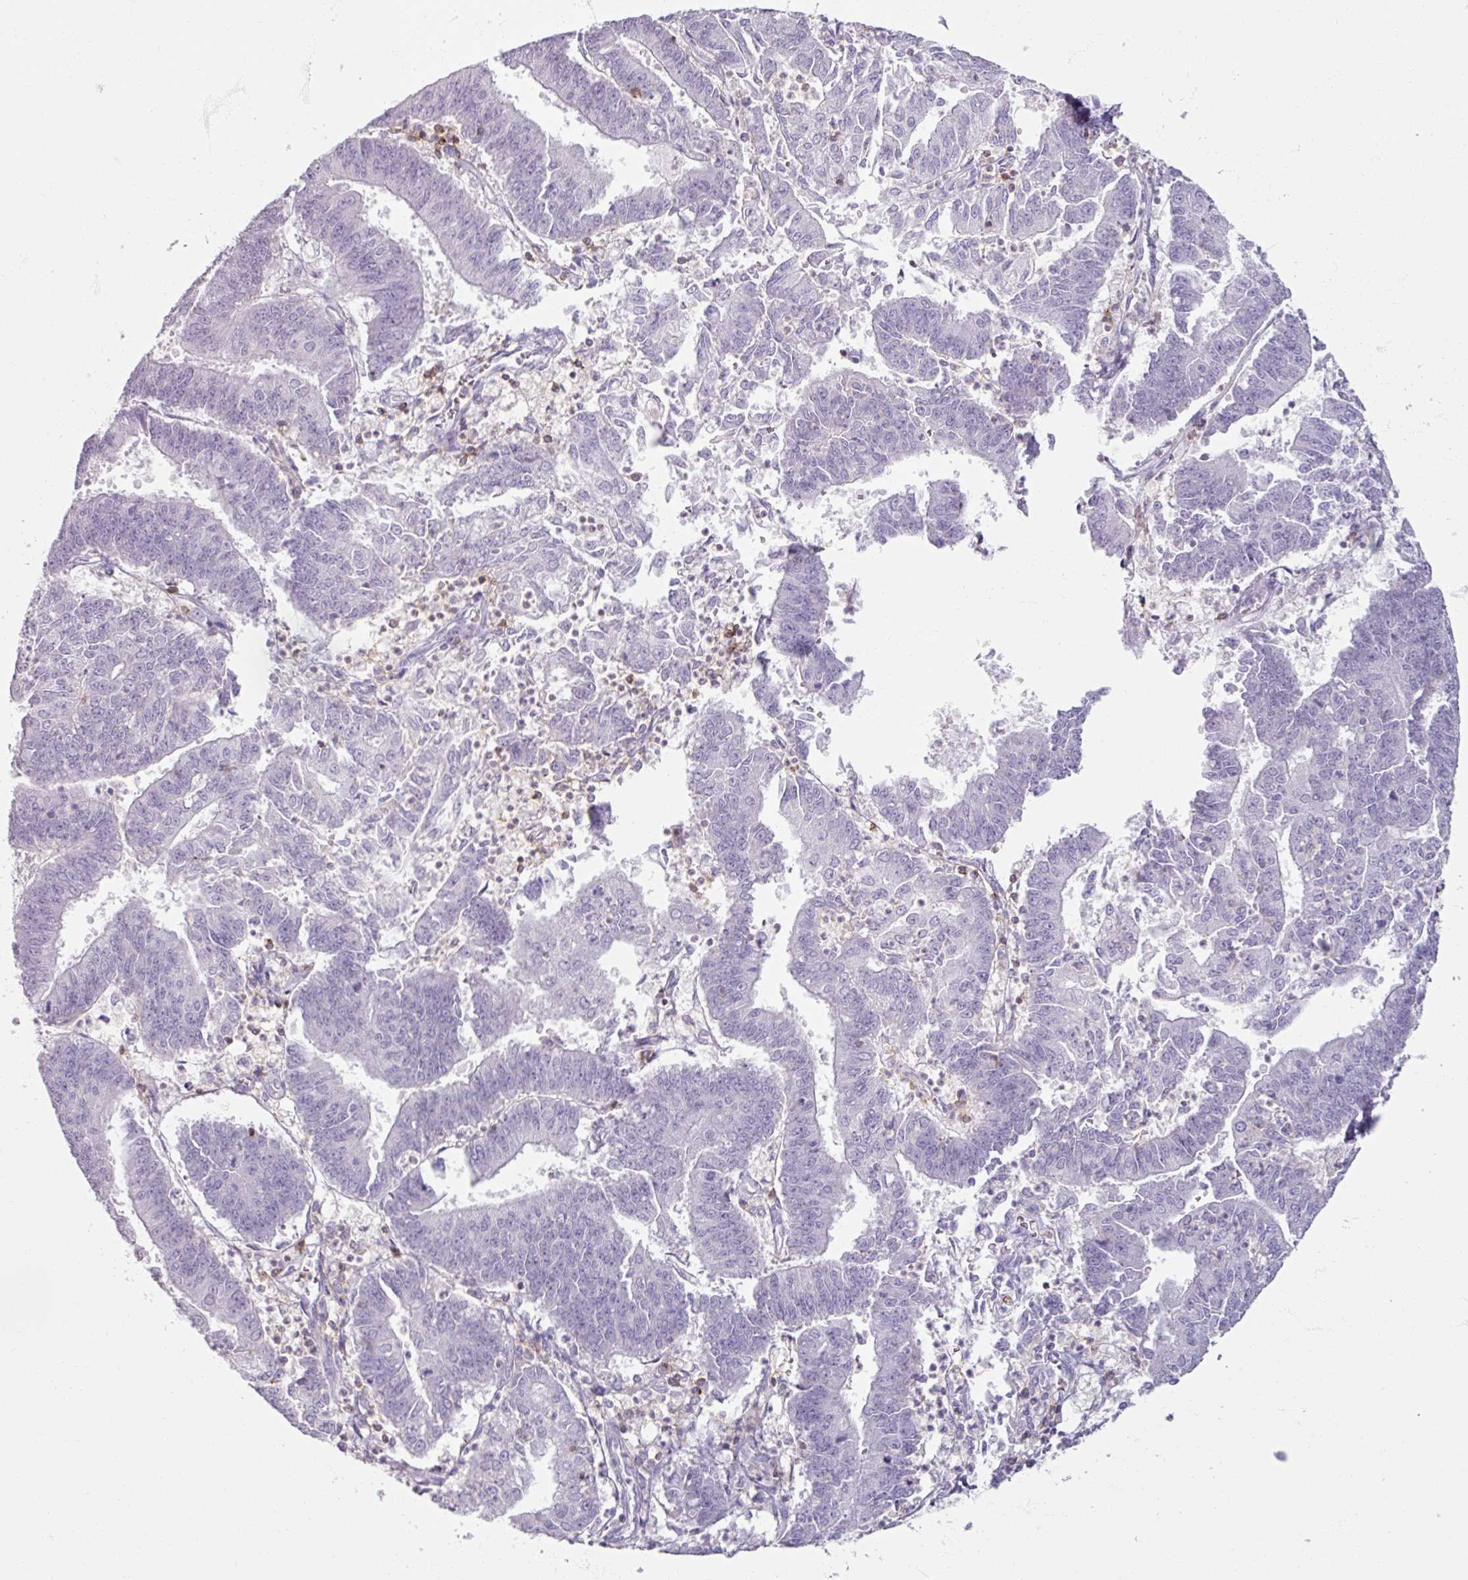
{"staining": {"intensity": "negative", "quantity": "none", "location": "none"}, "tissue": "endometrial cancer", "cell_type": "Tumor cells", "image_type": "cancer", "snomed": [{"axis": "morphology", "description": "Adenocarcinoma, NOS"}, {"axis": "topography", "description": "Endometrium"}], "caption": "Image shows no significant protein expression in tumor cells of endometrial adenocarcinoma.", "gene": "PTPRC", "patient": {"sex": "female", "age": 73}}